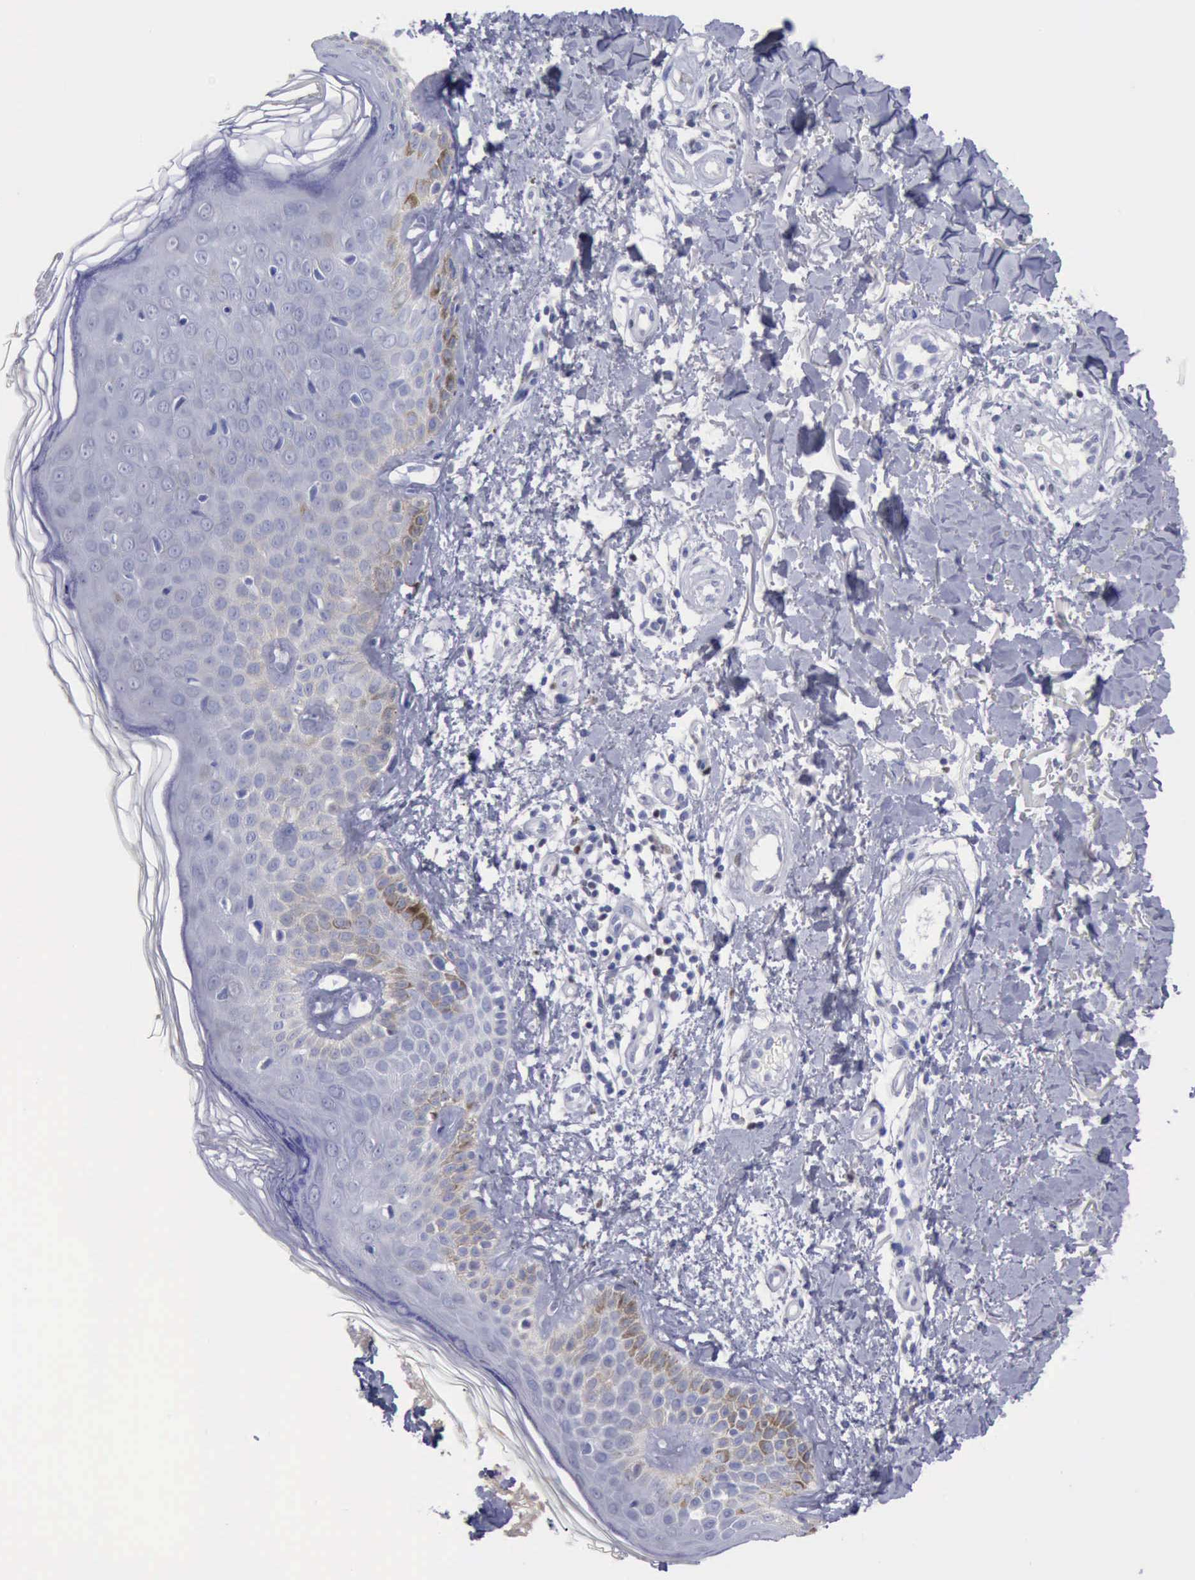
{"staining": {"intensity": "negative", "quantity": "none", "location": "none"}, "tissue": "melanoma", "cell_type": "Tumor cells", "image_type": "cancer", "snomed": [{"axis": "morphology", "description": "Malignant melanoma, NOS"}, {"axis": "topography", "description": "Skin"}], "caption": "The IHC photomicrograph has no significant positivity in tumor cells of melanoma tissue.", "gene": "SATB2", "patient": {"sex": "male", "age": 49}}